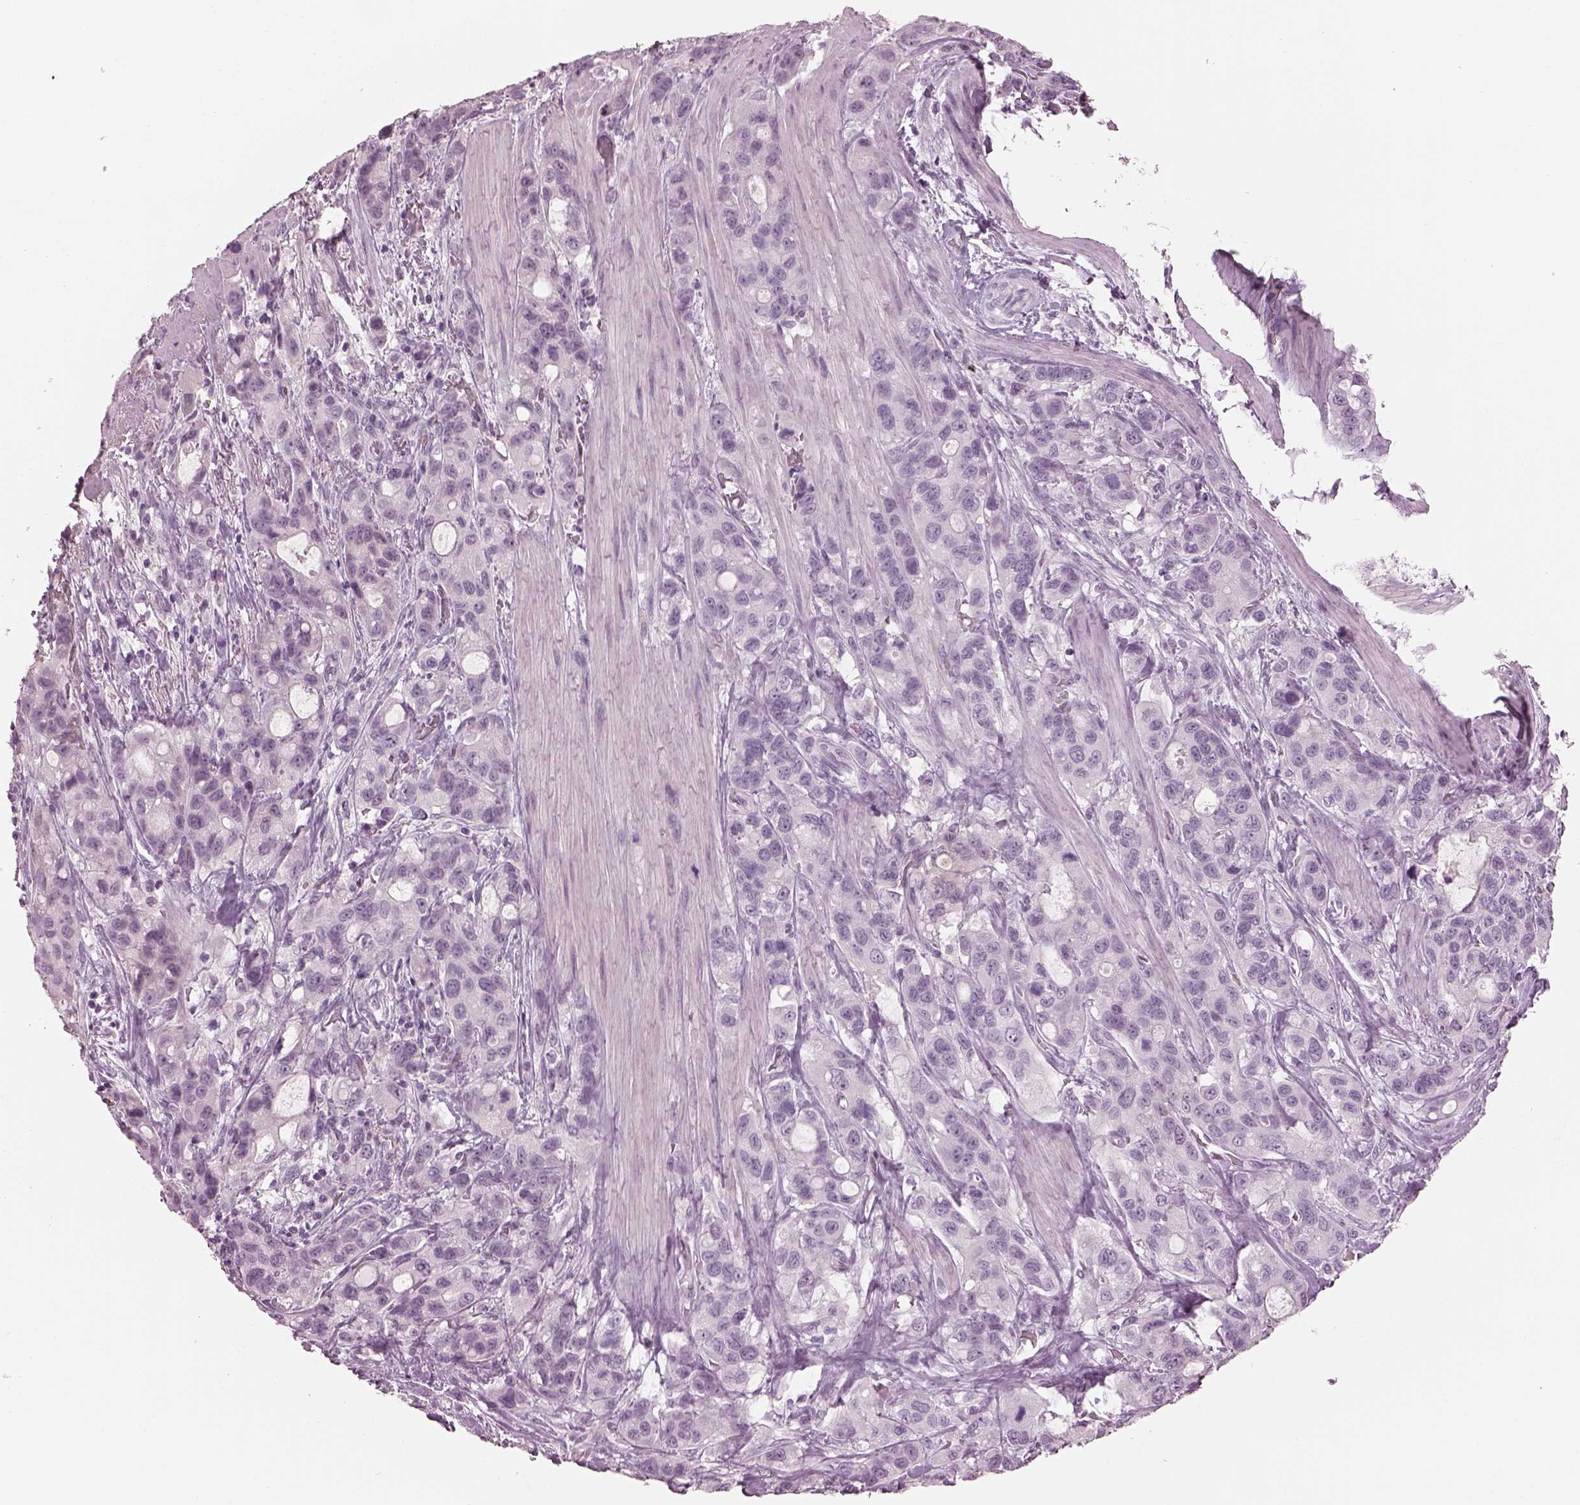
{"staining": {"intensity": "negative", "quantity": "none", "location": "none"}, "tissue": "stomach cancer", "cell_type": "Tumor cells", "image_type": "cancer", "snomed": [{"axis": "morphology", "description": "Adenocarcinoma, NOS"}, {"axis": "topography", "description": "Stomach"}], "caption": "Human stomach cancer (adenocarcinoma) stained for a protein using immunohistochemistry exhibits no positivity in tumor cells.", "gene": "PACRG", "patient": {"sex": "male", "age": 63}}